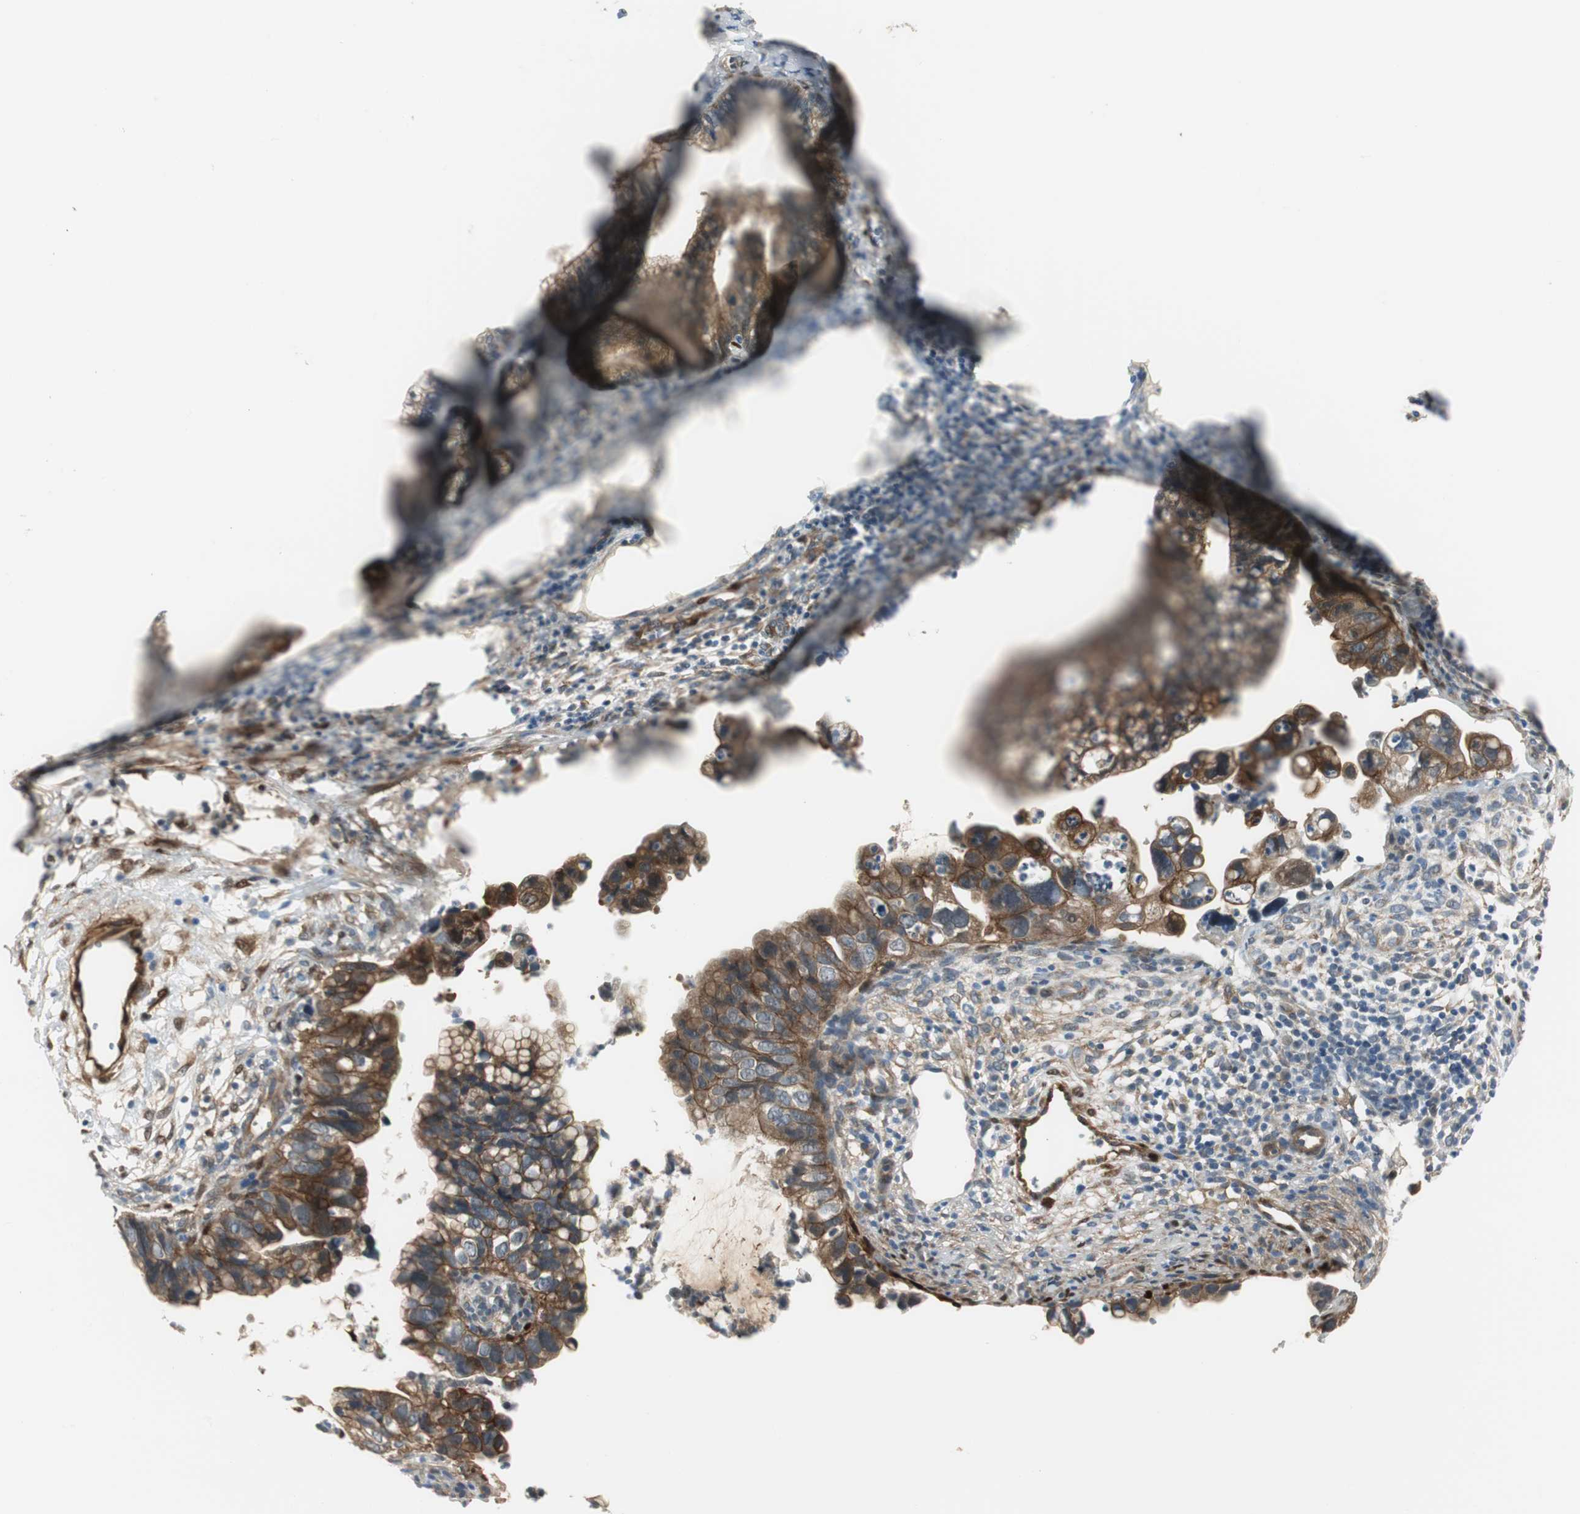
{"staining": {"intensity": "moderate", "quantity": "25%-75%", "location": "cytoplasmic/membranous"}, "tissue": "cervical cancer", "cell_type": "Tumor cells", "image_type": "cancer", "snomed": [{"axis": "morphology", "description": "Adenocarcinoma, NOS"}, {"axis": "topography", "description": "Cervix"}], "caption": "The histopathology image shows staining of adenocarcinoma (cervical), revealing moderate cytoplasmic/membranous protein expression (brown color) within tumor cells.", "gene": "FHL2", "patient": {"sex": "female", "age": 44}}